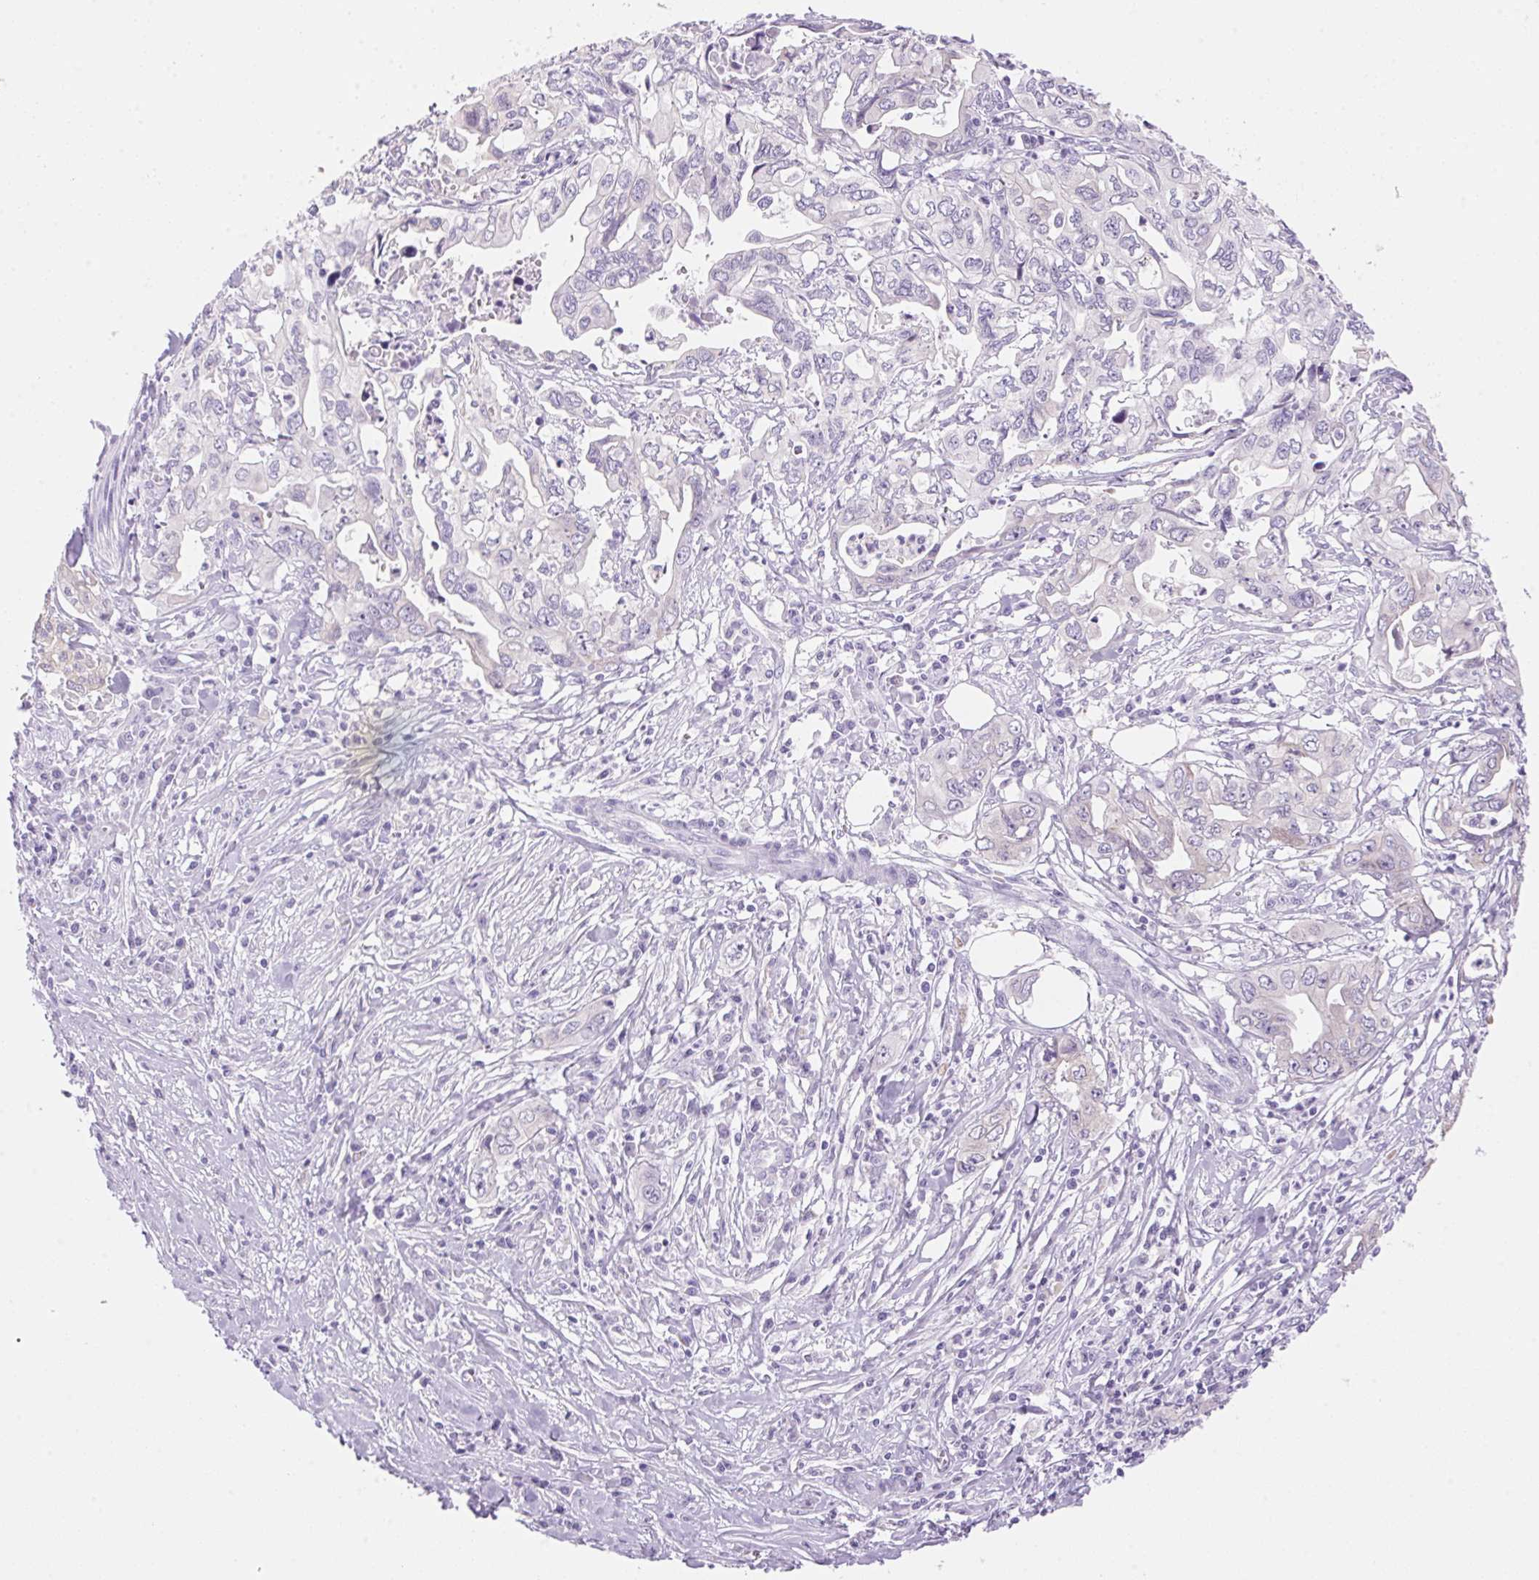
{"staining": {"intensity": "negative", "quantity": "none", "location": "none"}, "tissue": "pancreatic cancer", "cell_type": "Tumor cells", "image_type": "cancer", "snomed": [{"axis": "morphology", "description": "Adenocarcinoma, NOS"}, {"axis": "topography", "description": "Pancreas"}], "caption": "IHC photomicrograph of neoplastic tissue: adenocarcinoma (pancreatic) stained with DAB (3,3'-diaminobenzidine) displays no significant protein expression in tumor cells.", "gene": "DHCR24", "patient": {"sex": "male", "age": 68}}